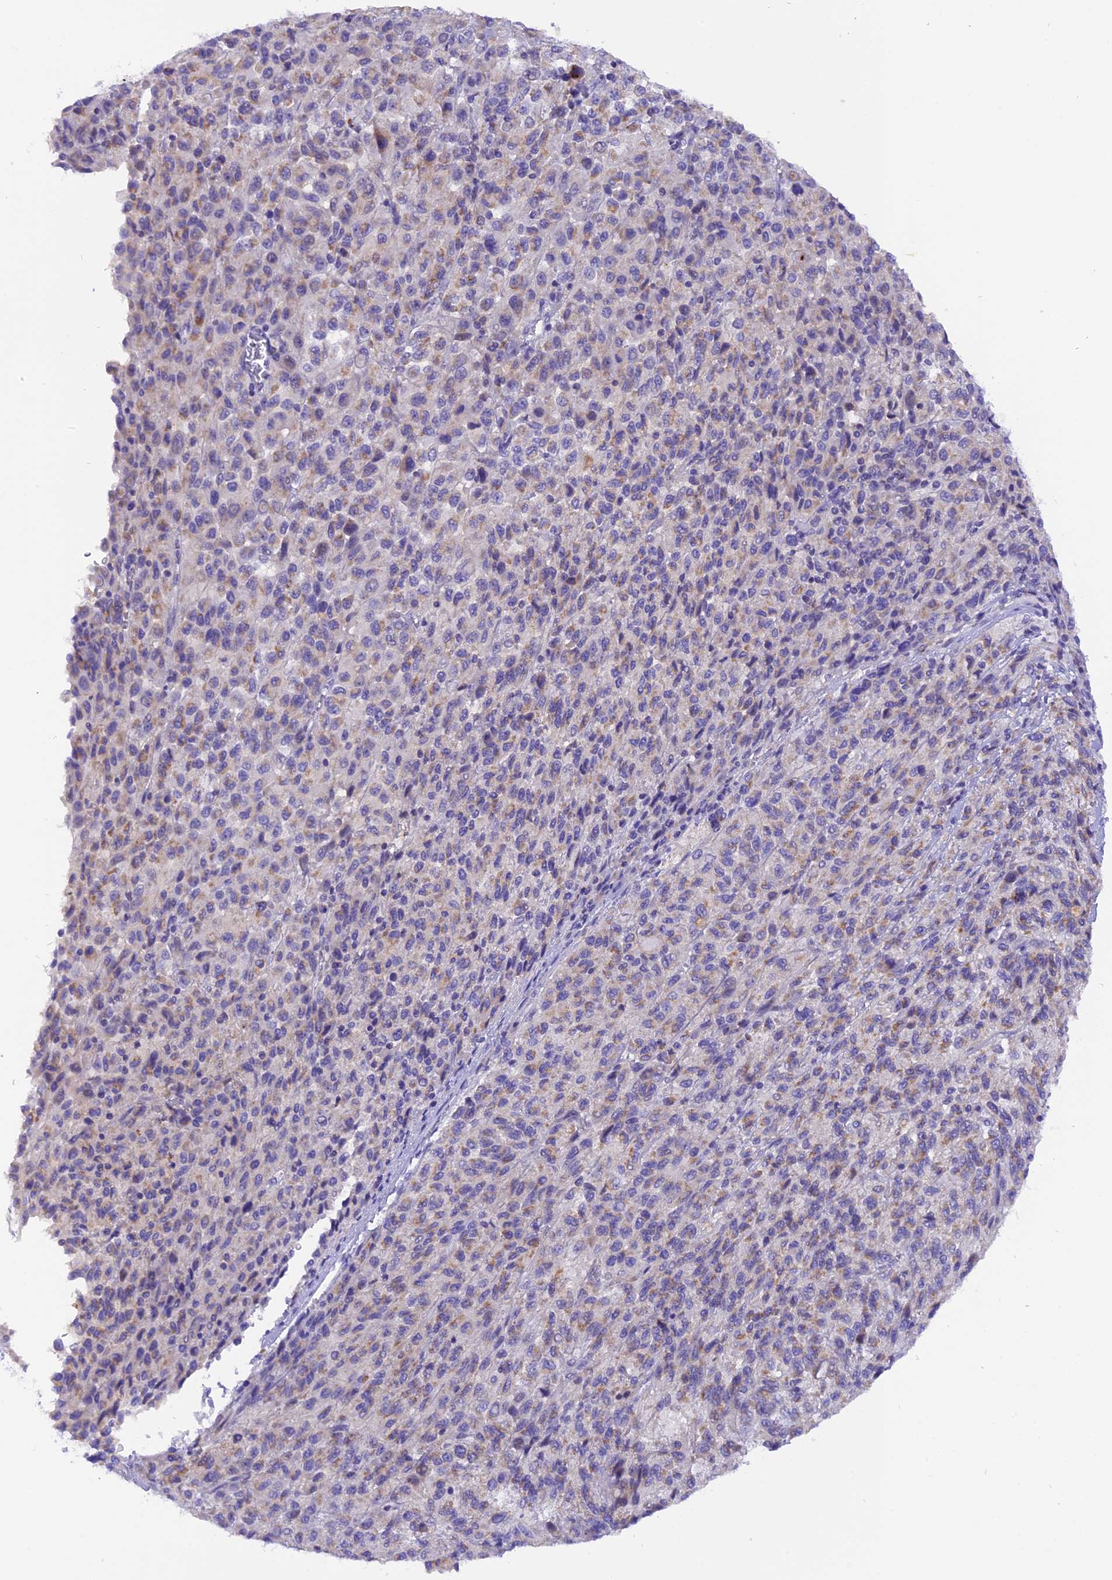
{"staining": {"intensity": "weak", "quantity": ">75%", "location": "cytoplasmic/membranous"}, "tissue": "melanoma", "cell_type": "Tumor cells", "image_type": "cancer", "snomed": [{"axis": "morphology", "description": "Malignant melanoma, Metastatic site"}, {"axis": "topography", "description": "Lung"}], "caption": "Brown immunohistochemical staining in human malignant melanoma (metastatic site) demonstrates weak cytoplasmic/membranous expression in approximately >75% of tumor cells. (Brightfield microscopy of DAB IHC at high magnification).", "gene": "COL6A5", "patient": {"sex": "male", "age": 64}}